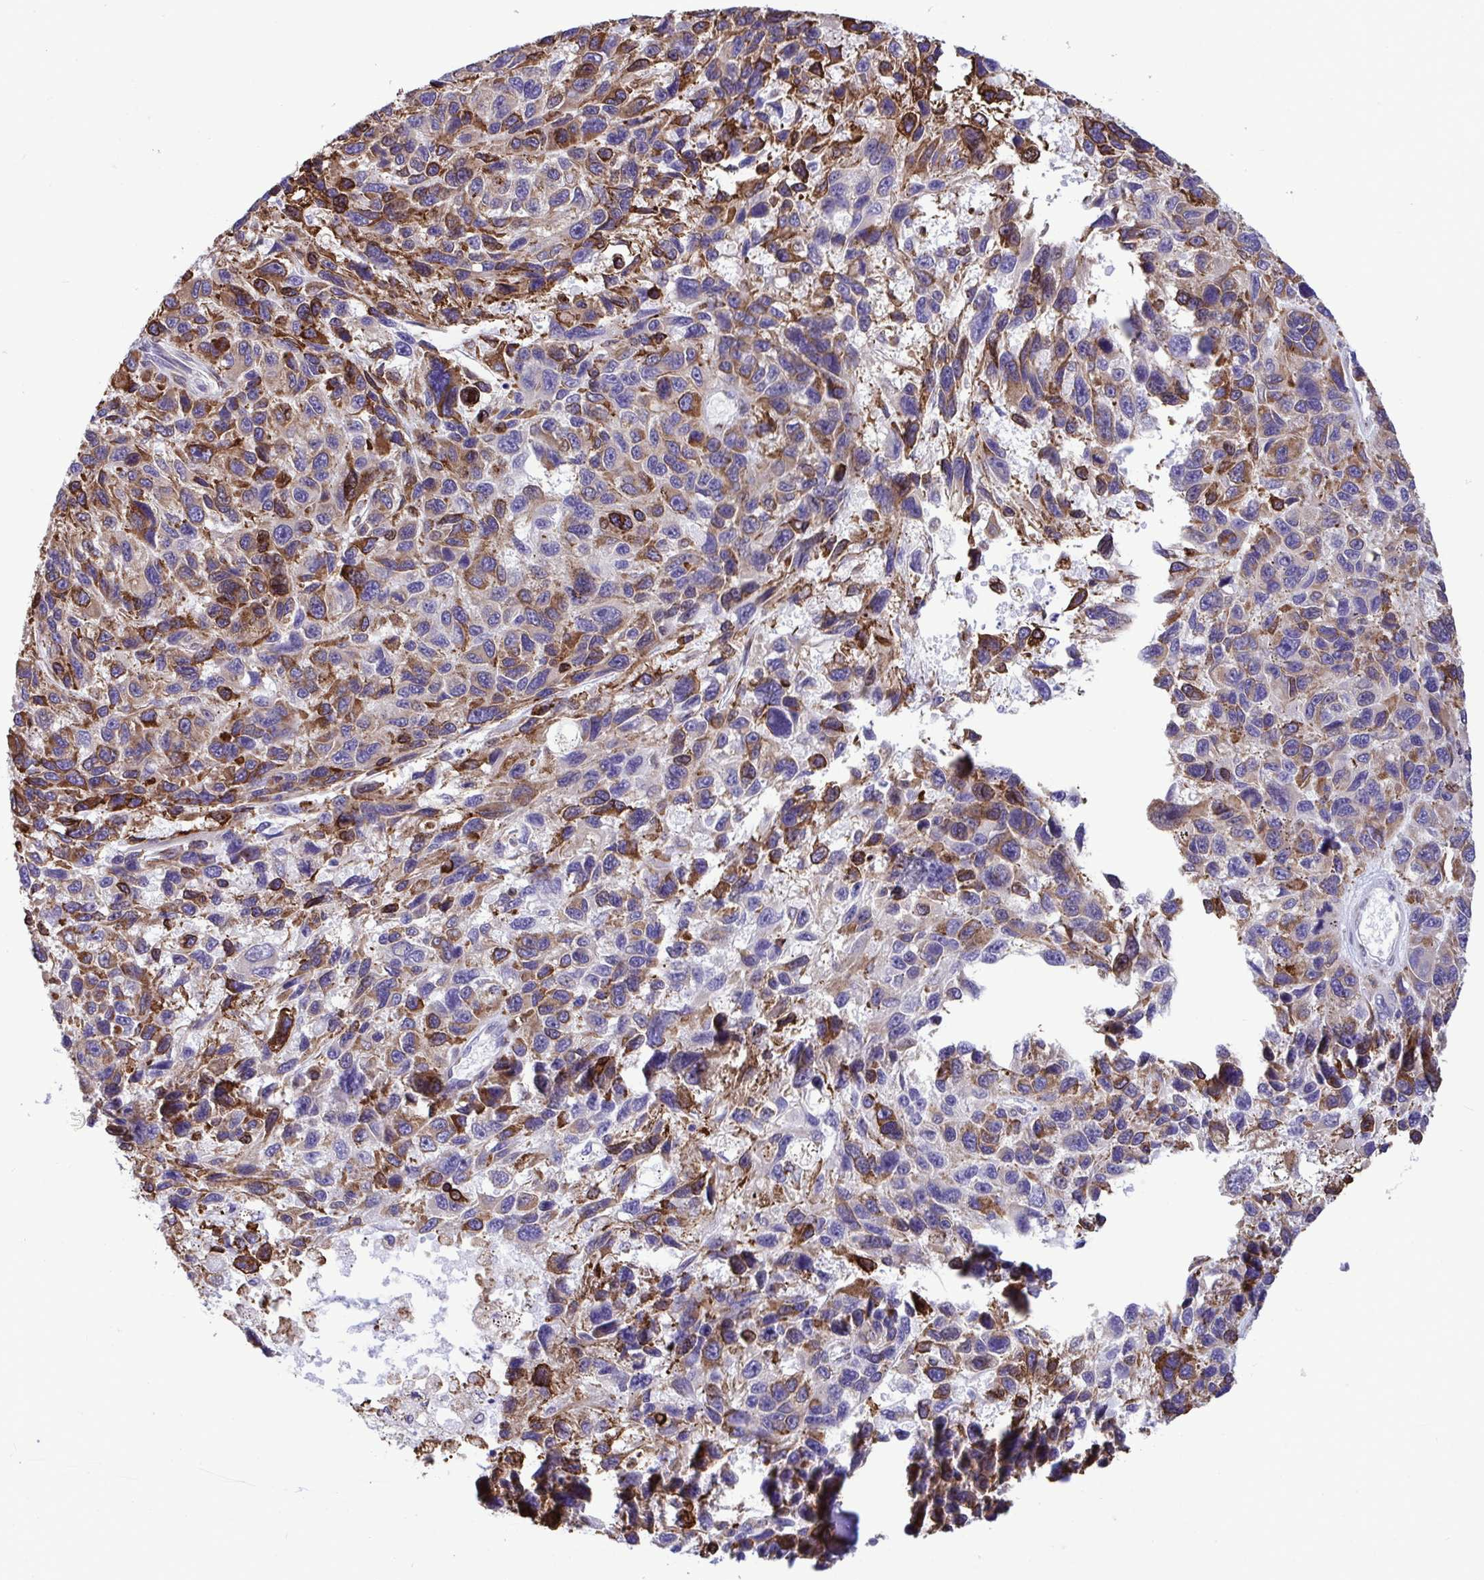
{"staining": {"intensity": "moderate", "quantity": ">75%", "location": "cytoplasmic/membranous"}, "tissue": "melanoma", "cell_type": "Tumor cells", "image_type": "cancer", "snomed": [{"axis": "morphology", "description": "Malignant melanoma, NOS"}, {"axis": "topography", "description": "Skin"}], "caption": "Protein staining of melanoma tissue displays moderate cytoplasmic/membranous staining in about >75% of tumor cells.", "gene": "ASPH", "patient": {"sex": "male", "age": 53}}